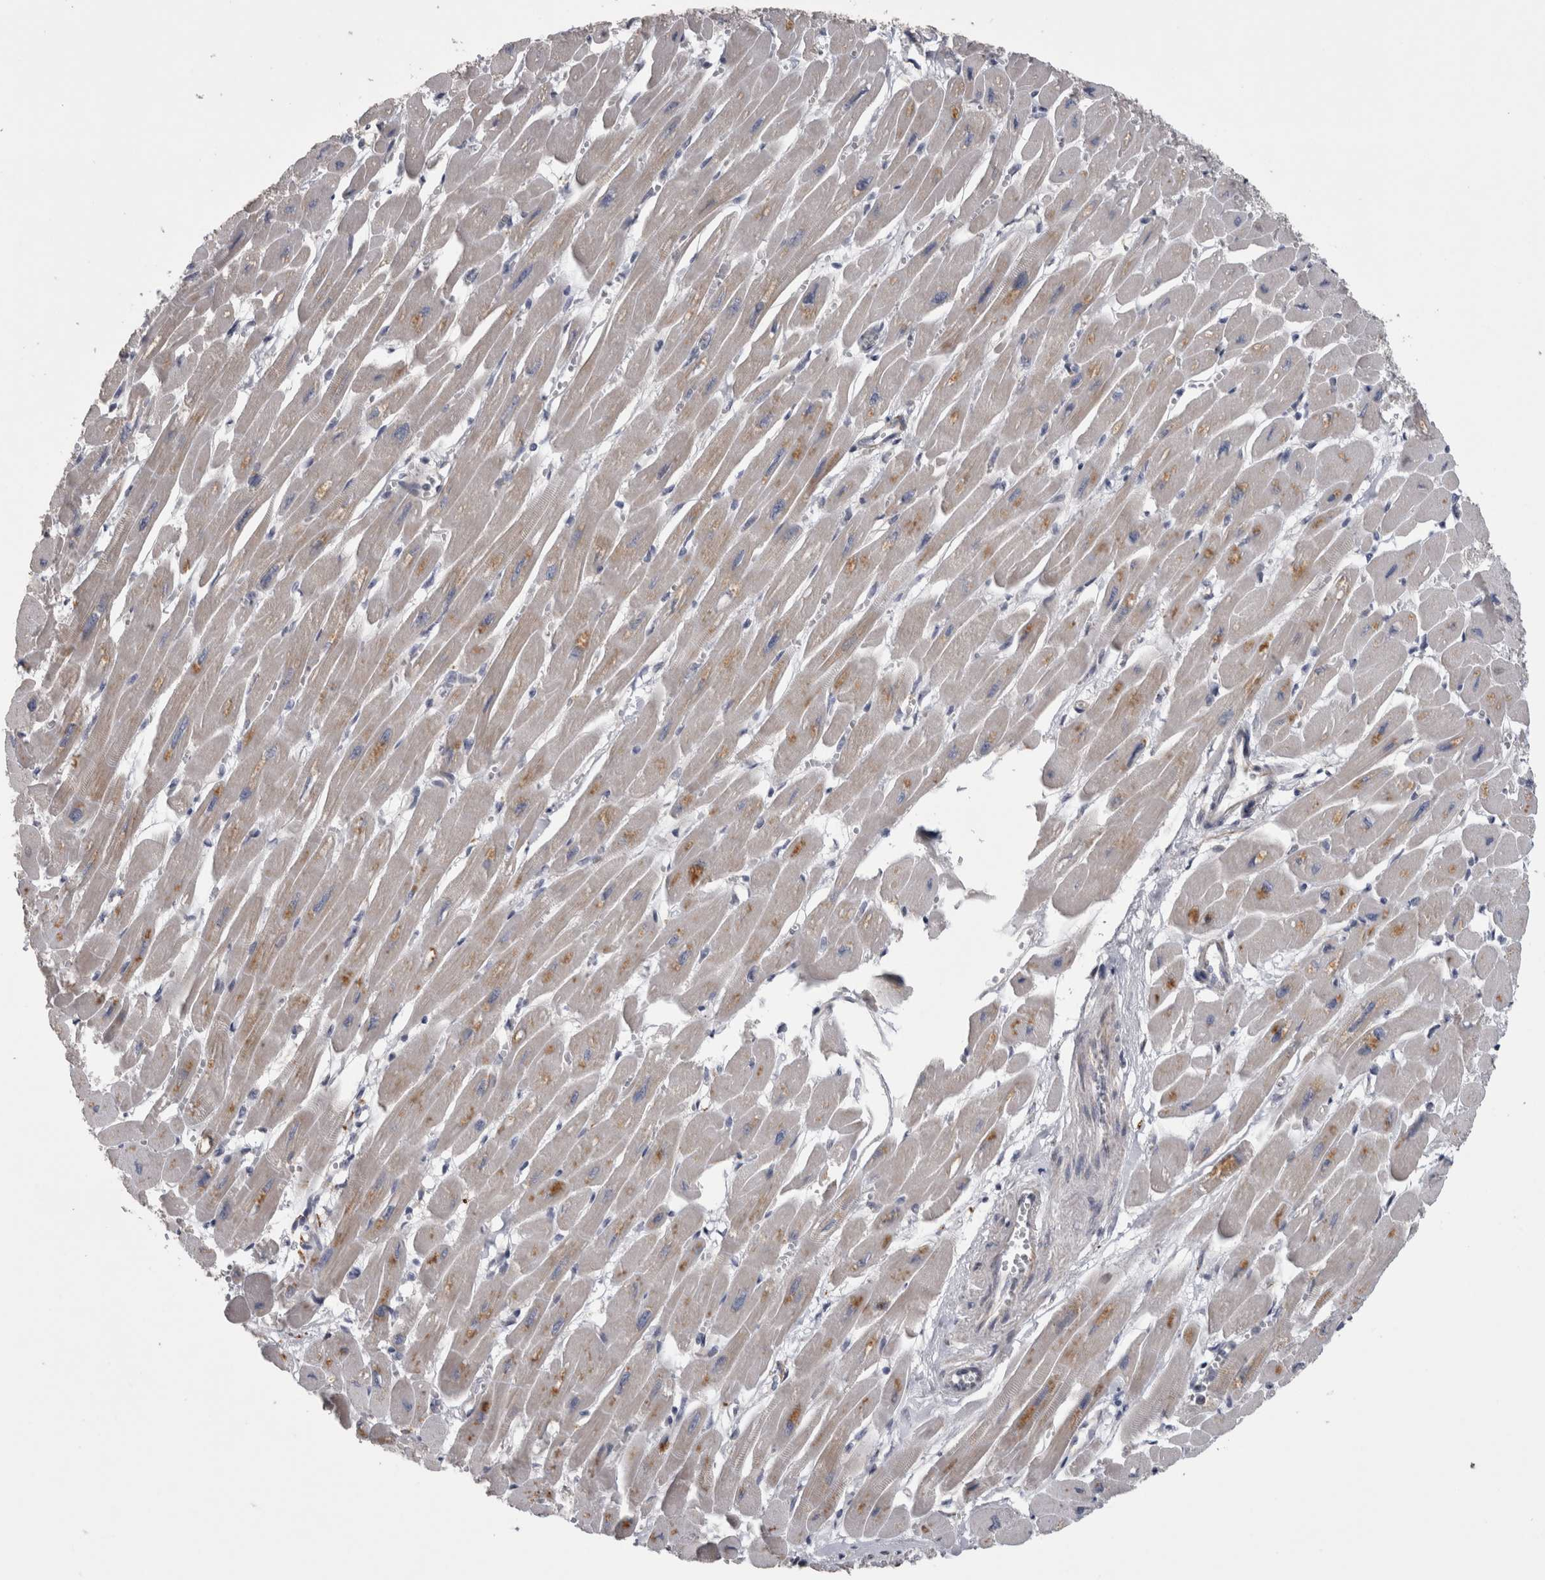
{"staining": {"intensity": "weak", "quantity": "25%-75%", "location": "cytoplasmic/membranous"}, "tissue": "heart muscle", "cell_type": "Cardiomyocytes", "image_type": "normal", "snomed": [{"axis": "morphology", "description": "Normal tissue, NOS"}, {"axis": "topography", "description": "Heart"}], "caption": "Protein staining exhibits weak cytoplasmic/membranous positivity in approximately 25%-75% of cardiomyocytes in normal heart muscle. The staining is performed using DAB brown chromogen to label protein expression. The nuclei are counter-stained blue using hematoxylin.", "gene": "ACOT7", "patient": {"sex": "female", "age": 54}}